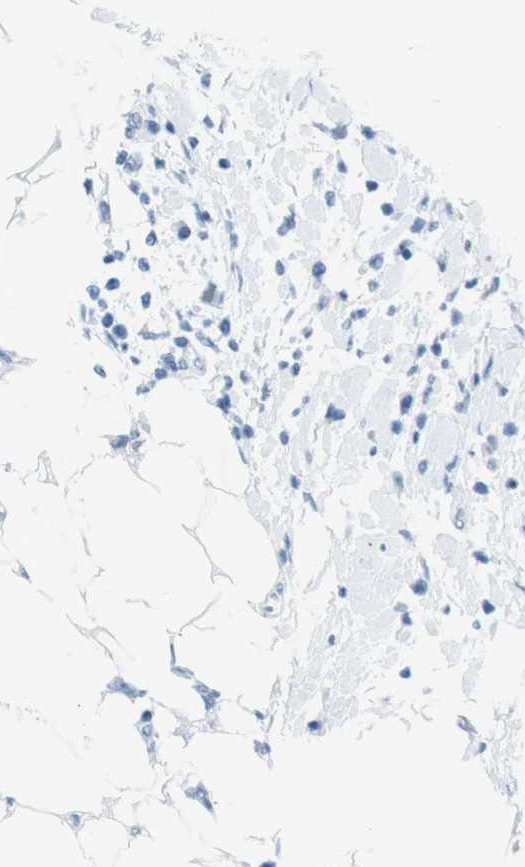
{"staining": {"intensity": "negative", "quantity": "none", "location": "none"}, "tissue": "breast cancer", "cell_type": "Tumor cells", "image_type": "cancer", "snomed": [{"axis": "morphology", "description": "Normal tissue, NOS"}, {"axis": "morphology", "description": "Duct carcinoma"}, {"axis": "topography", "description": "Breast"}], "caption": "Tumor cells are negative for protein expression in human breast intraductal carcinoma.", "gene": "TMEM207", "patient": {"sex": "female", "age": 50}}